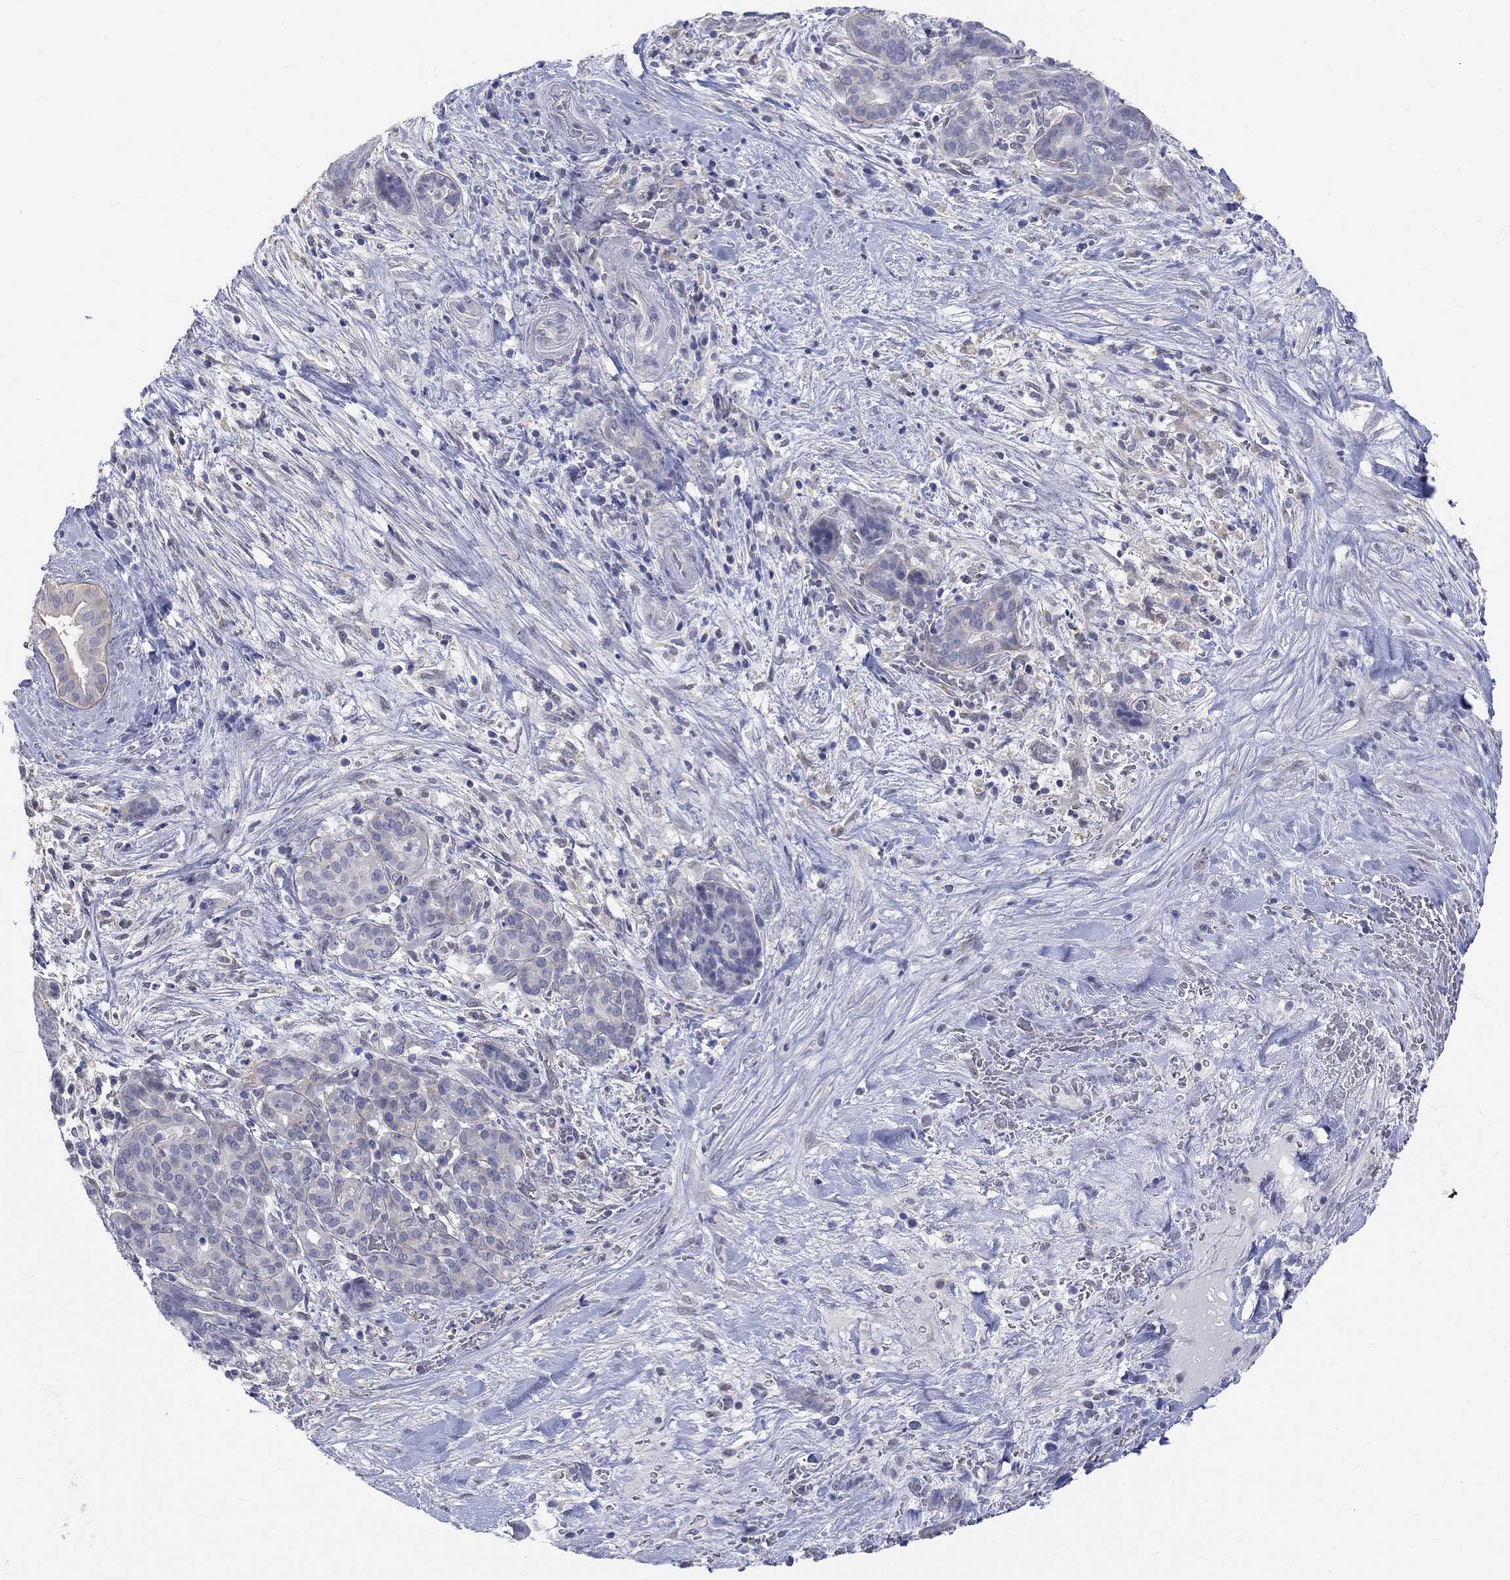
{"staining": {"intensity": "weak", "quantity": "25%-75%", "location": "cytoplasmic/membranous"}, "tissue": "pancreatic cancer", "cell_type": "Tumor cells", "image_type": "cancer", "snomed": [{"axis": "morphology", "description": "Adenocarcinoma, NOS"}, {"axis": "topography", "description": "Pancreas"}], "caption": "About 25%-75% of tumor cells in pancreatic cancer reveal weak cytoplasmic/membranous protein positivity as visualized by brown immunohistochemical staining.", "gene": "EGFLAM", "patient": {"sex": "male", "age": 44}}